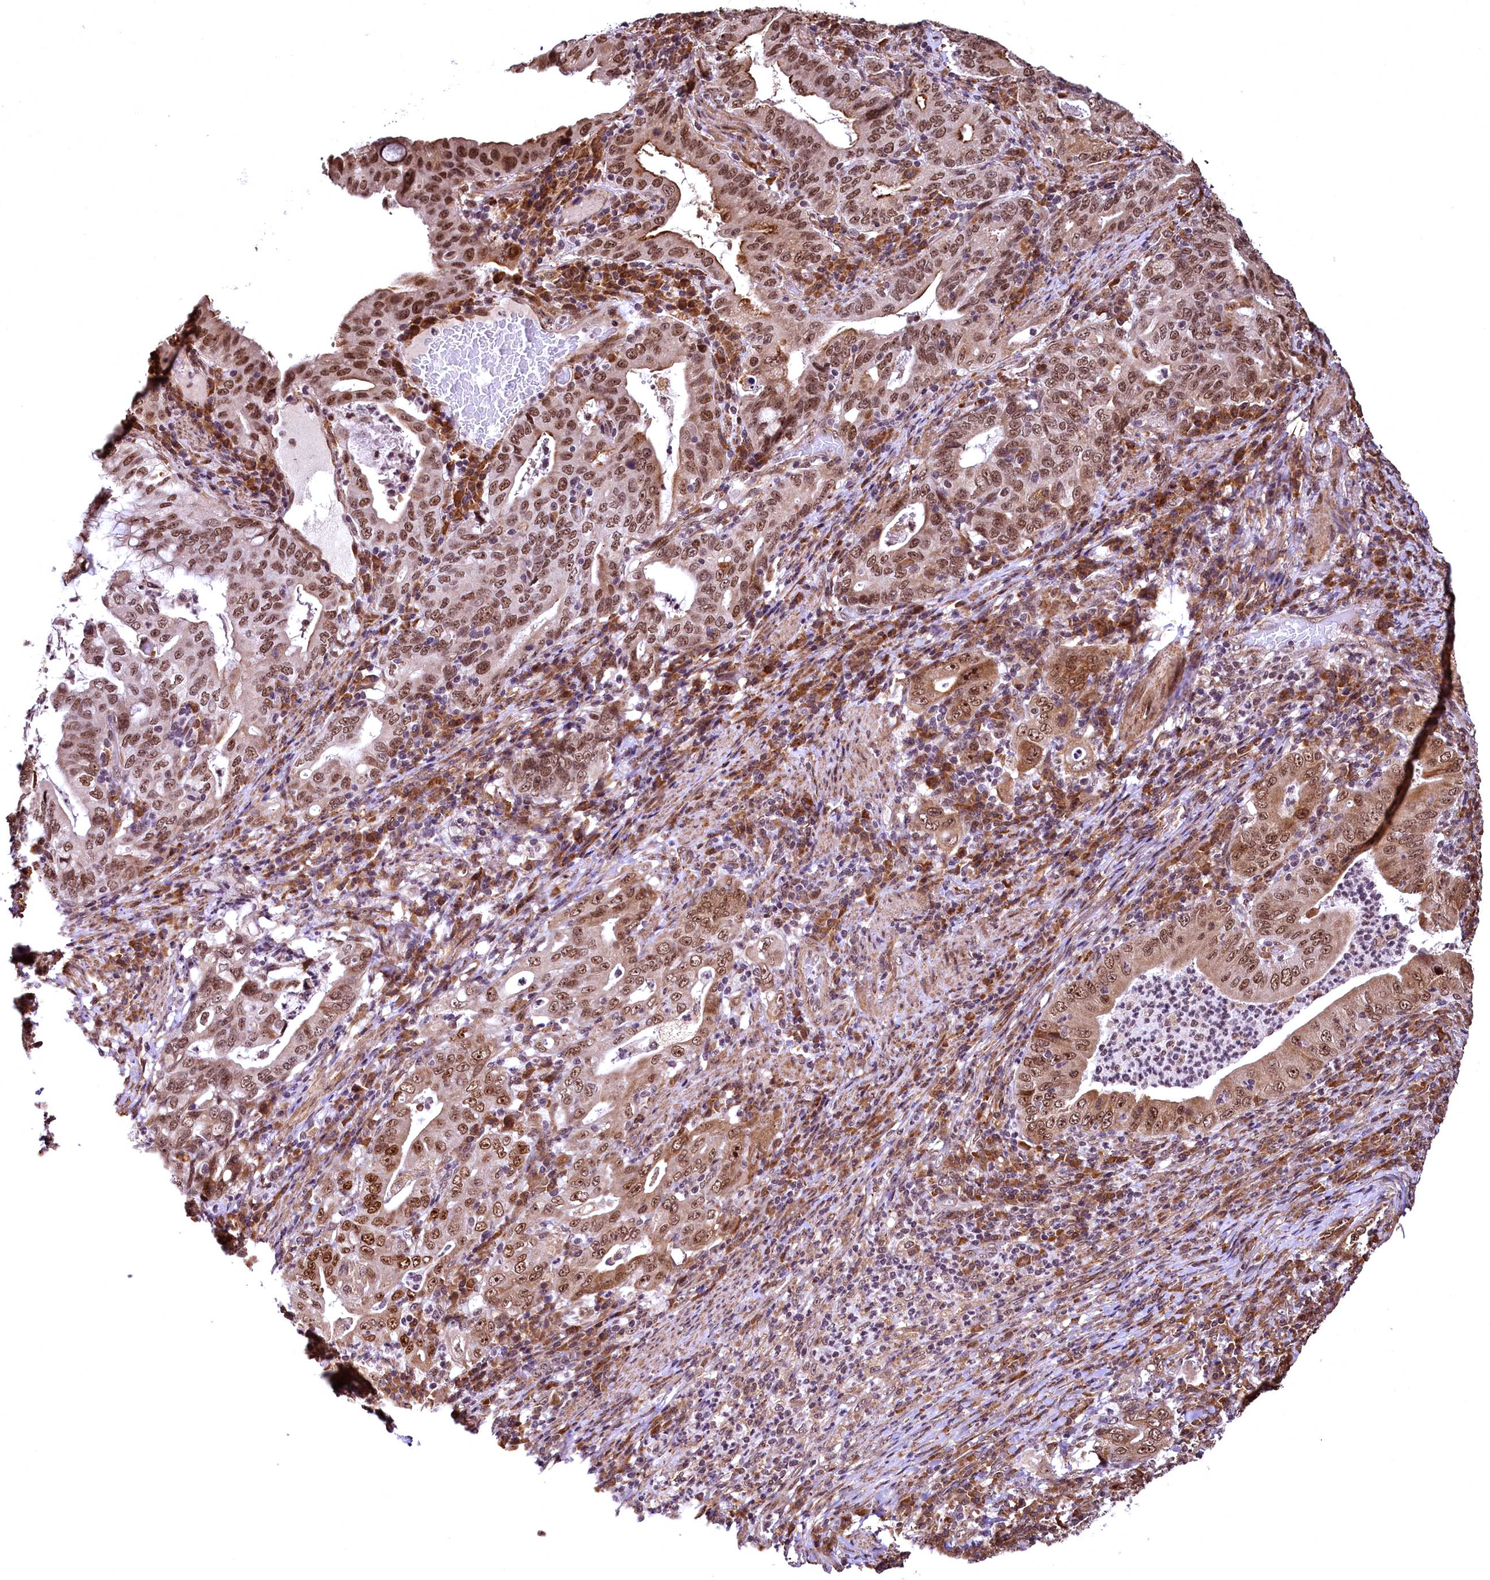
{"staining": {"intensity": "moderate", "quantity": ">75%", "location": "cytoplasmic/membranous,nuclear"}, "tissue": "stomach cancer", "cell_type": "Tumor cells", "image_type": "cancer", "snomed": [{"axis": "morphology", "description": "Normal tissue, NOS"}, {"axis": "morphology", "description": "Adenocarcinoma, NOS"}, {"axis": "topography", "description": "Esophagus"}, {"axis": "topography", "description": "Stomach, upper"}, {"axis": "topography", "description": "Peripheral nerve tissue"}], "caption": "Protein expression analysis of stomach cancer (adenocarcinoma) shows moderate cytoplasmic/membranous and nuclear positivity in about >75% of tumor cells.", "gene": "PDS5B", "patient": {"sex": "male", "age": 62}}